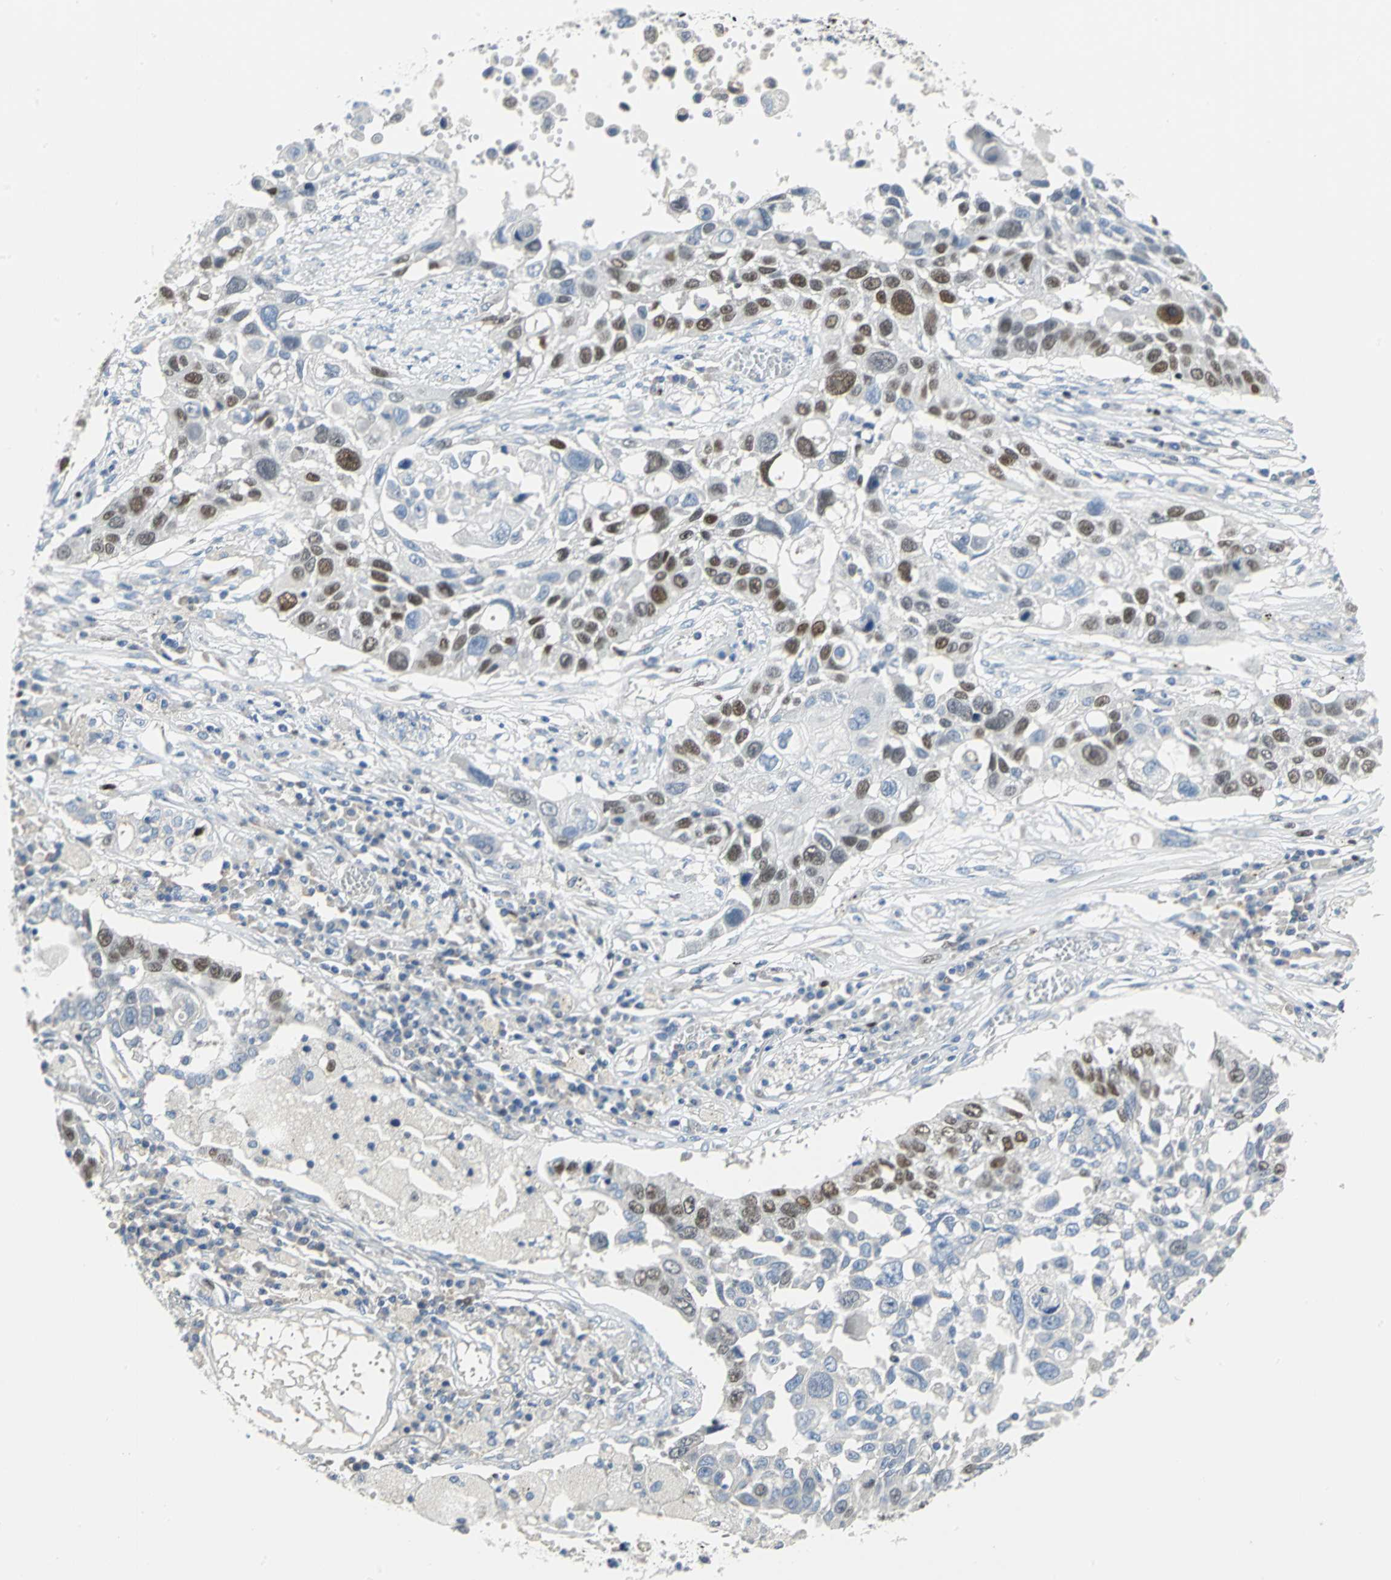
{"staining": {"intensity": "moderate", "quantity": "25%-75%", "location": "nuclear"}, "tissue": "lung cancer", "cell_type": "Tumor cells", "image_type": "cancer", "snomed": [{"axis": "morphology", "description": "Squamous cell carcinoma, NOS"}, {"axis": "topography", "description": "Lung"}], "caption": "DAB immunohistochemical staining of lung squamous cell carcinoma demonstrates moderate nuclear protein expression in approximately 25%-75% of tumor cells. The staining is performed using DAB (3,3'-diaminobenzidine) brown chromogen to label protein expression. The nuclei are counter-stained blue using hematoxylin.", "gene": "MCM4", "patient": {"sex": "male", "age": 71}}